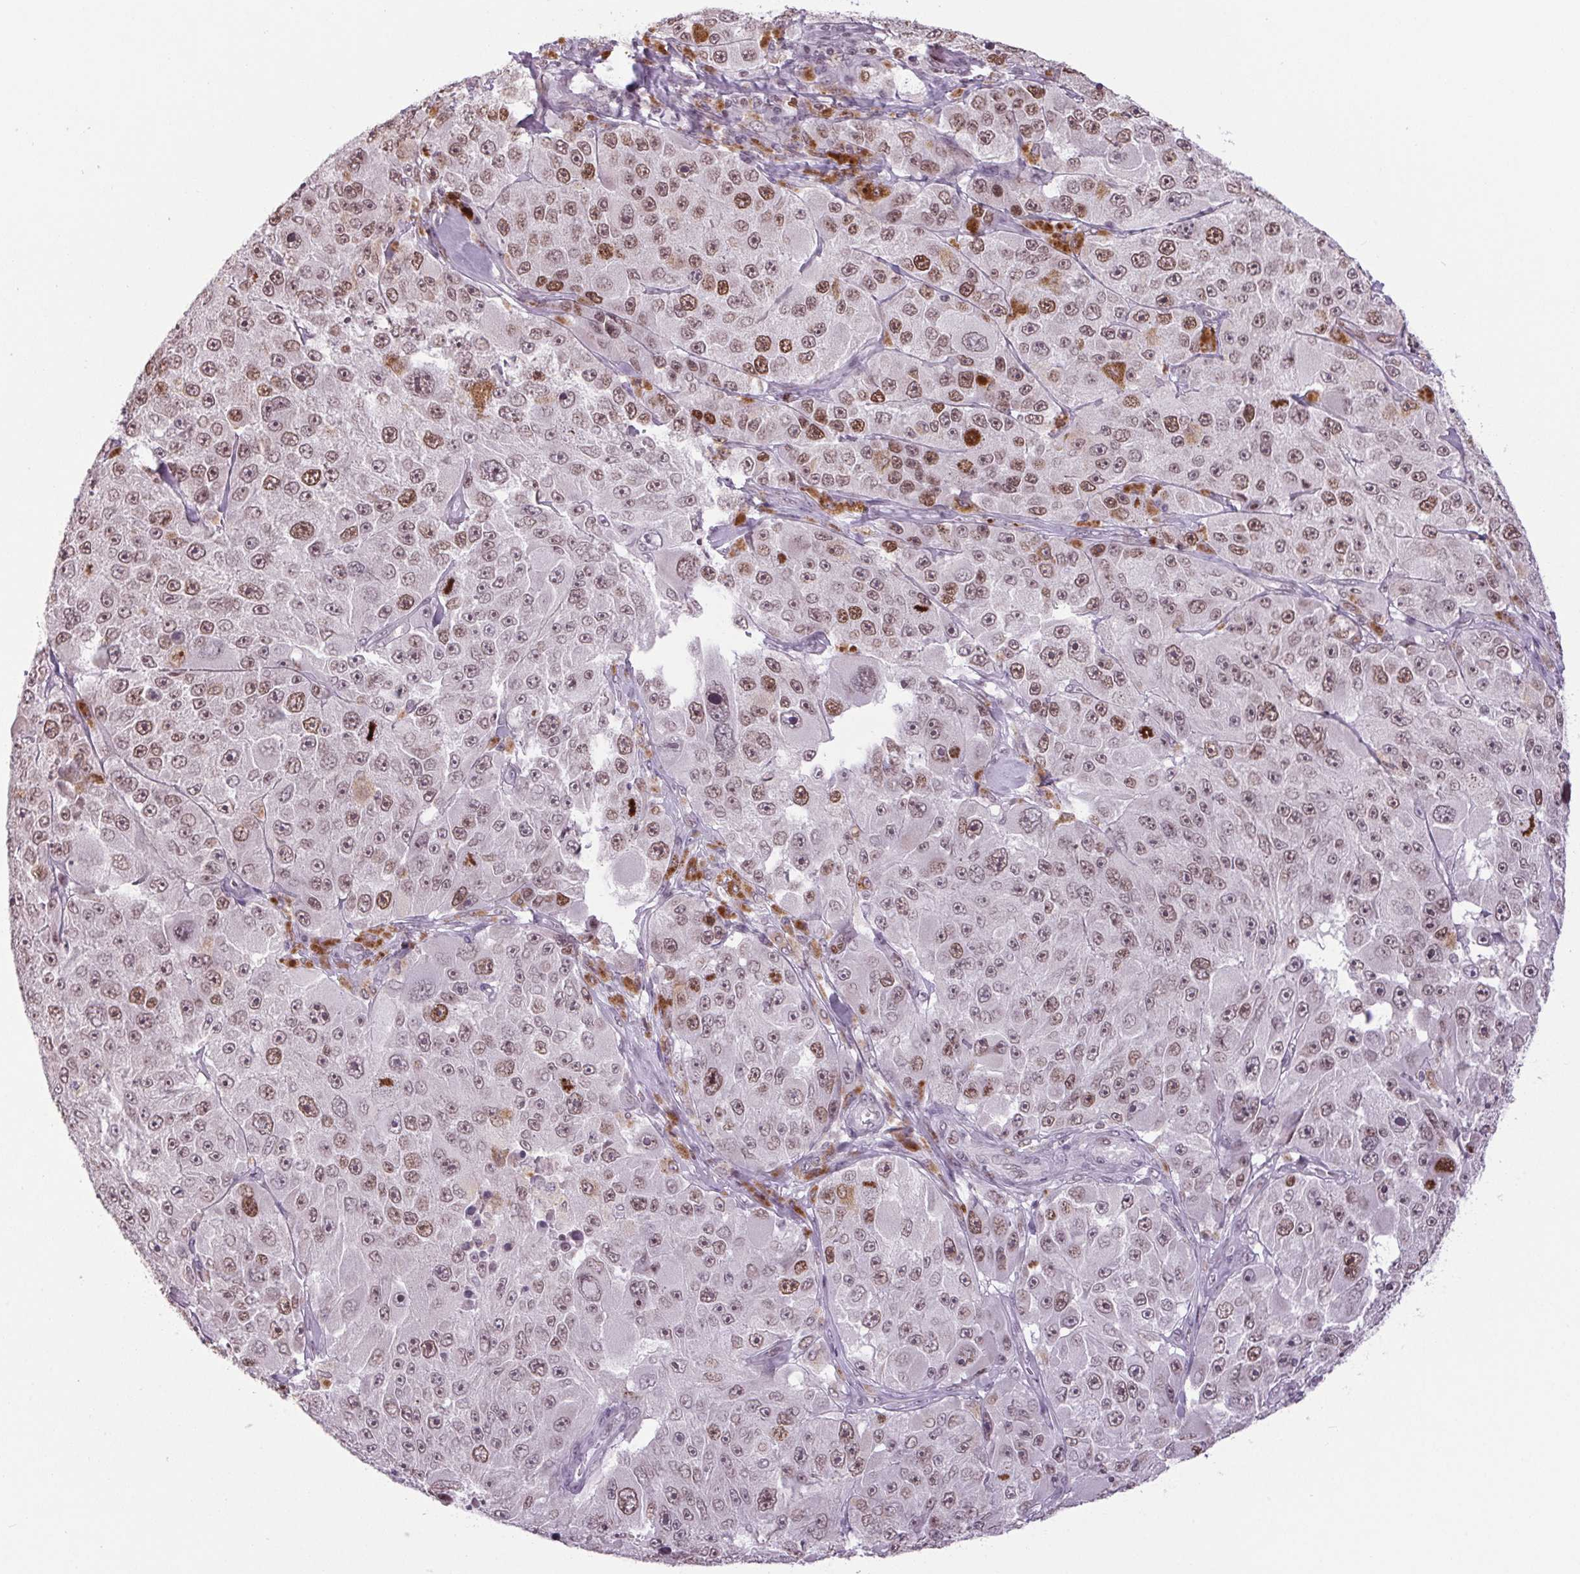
{"staining": {"intensity": "moderate", "quantity": ">75%", "location": "nuclear"}, "tissue": "melanoma", "cell_type": "Tumor cells", "image_type": "cancer", "snomed": [{"axis": "morphology", "description": "Malignant melanoma, Metastatic site"}, {"axis": "topography", "description": "Lymph node"}], "caption": "This image demonstrates immunohistochemistry (IHC) staining of melanoma, with medium moderate nuclear expression in about >75% of tumor cells.", "gene": "SMIM6", "patient": {"sex": "male", "age": 62}}